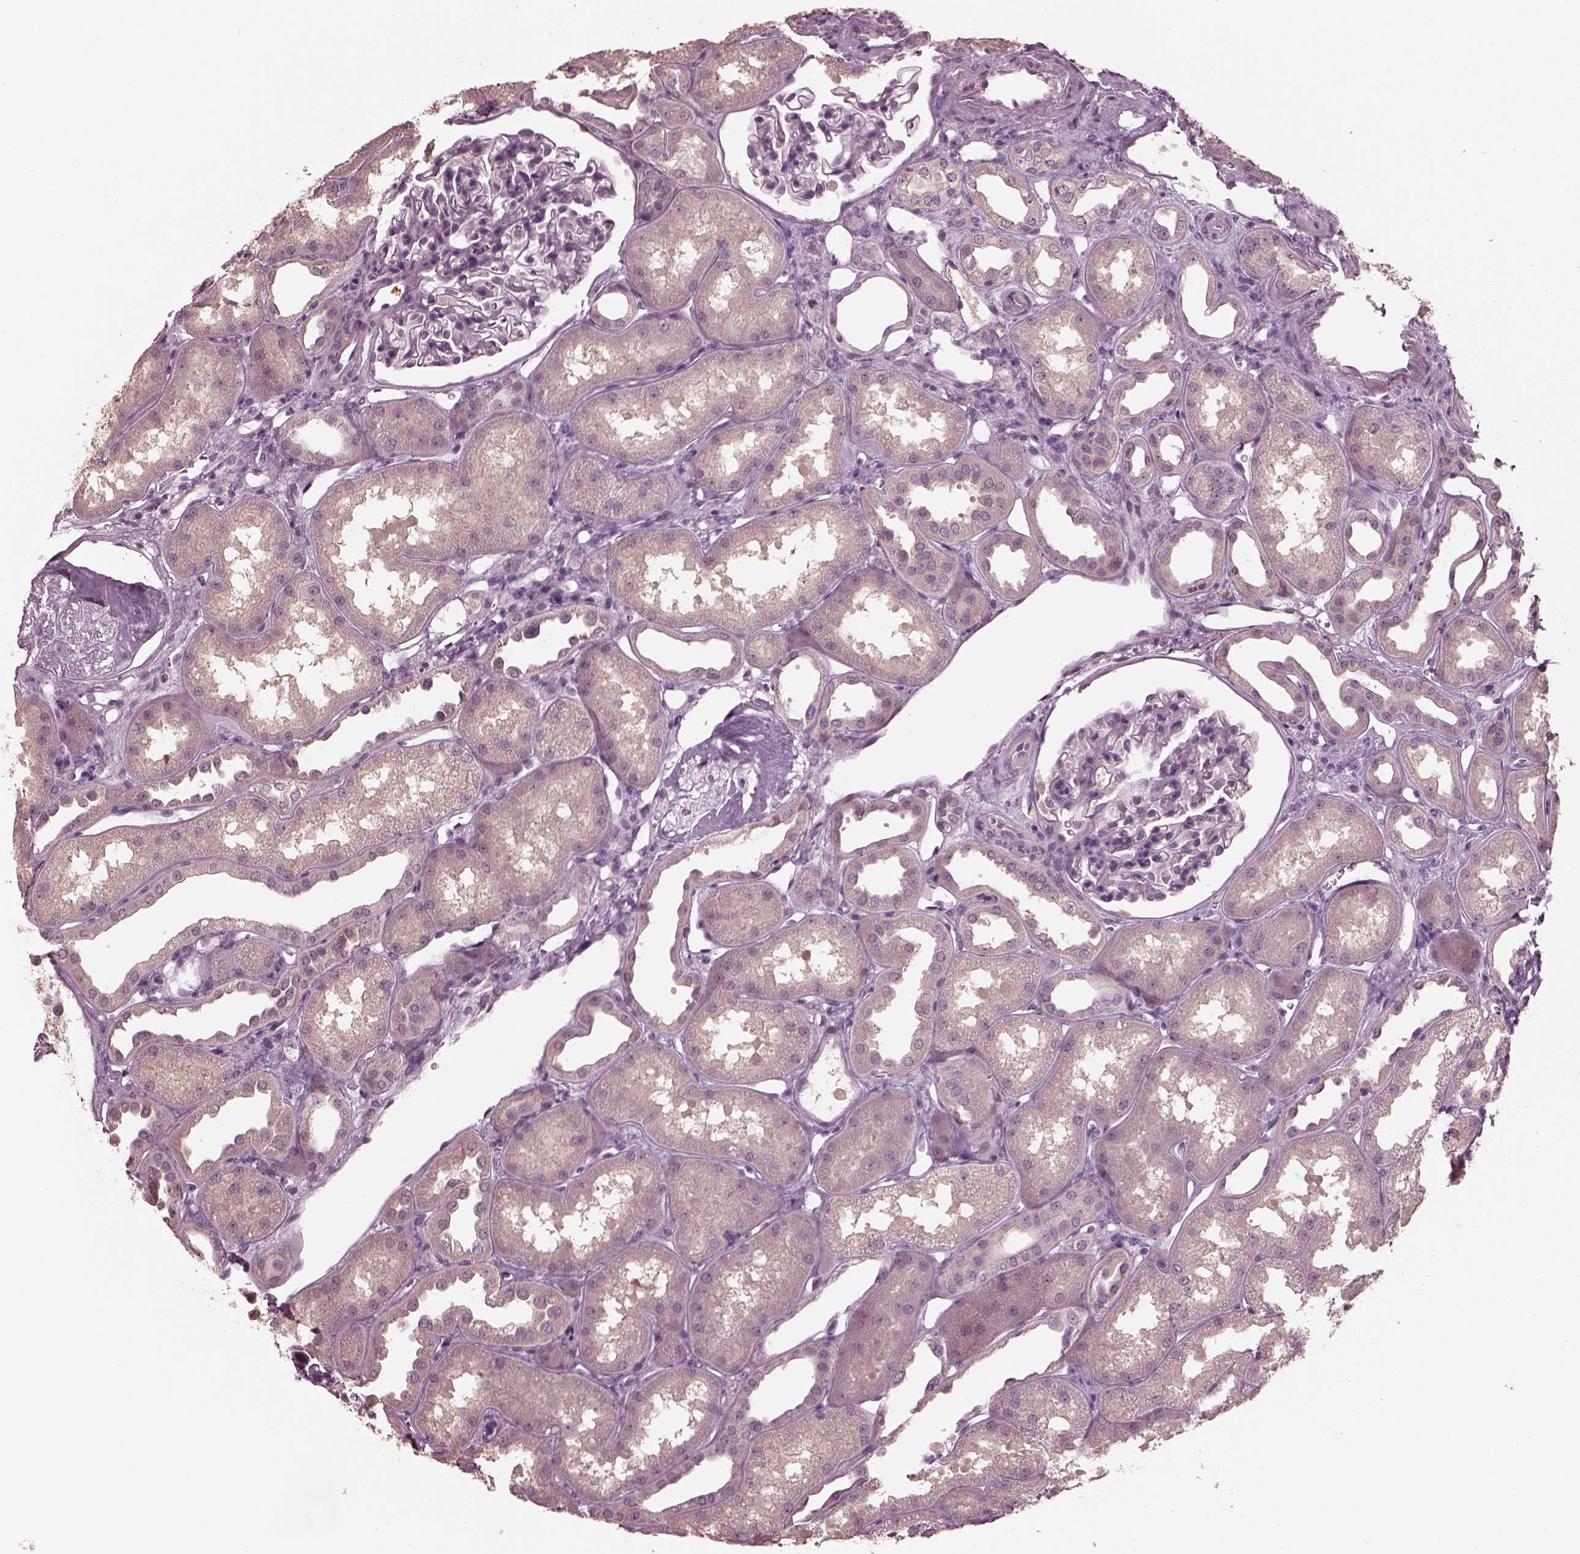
{"staining": {"intensity": "negative", "quantity": "none", "location": "none"}, "tissue": "kidney", "cell_type": "Cells in glomeruli", "image_type": "normal", "snomed": [{"axis": "morphology", "description": "Normal tissue, NOS"}, {"axis": "topography", "description": "Kidney"}], "caption": "Cells in glomeruli show no significant protein positivity in normal kidney. Nuclei are stained in blue.", "gene": "PORCN", "patient": {"sex": "male", "age": 61}}